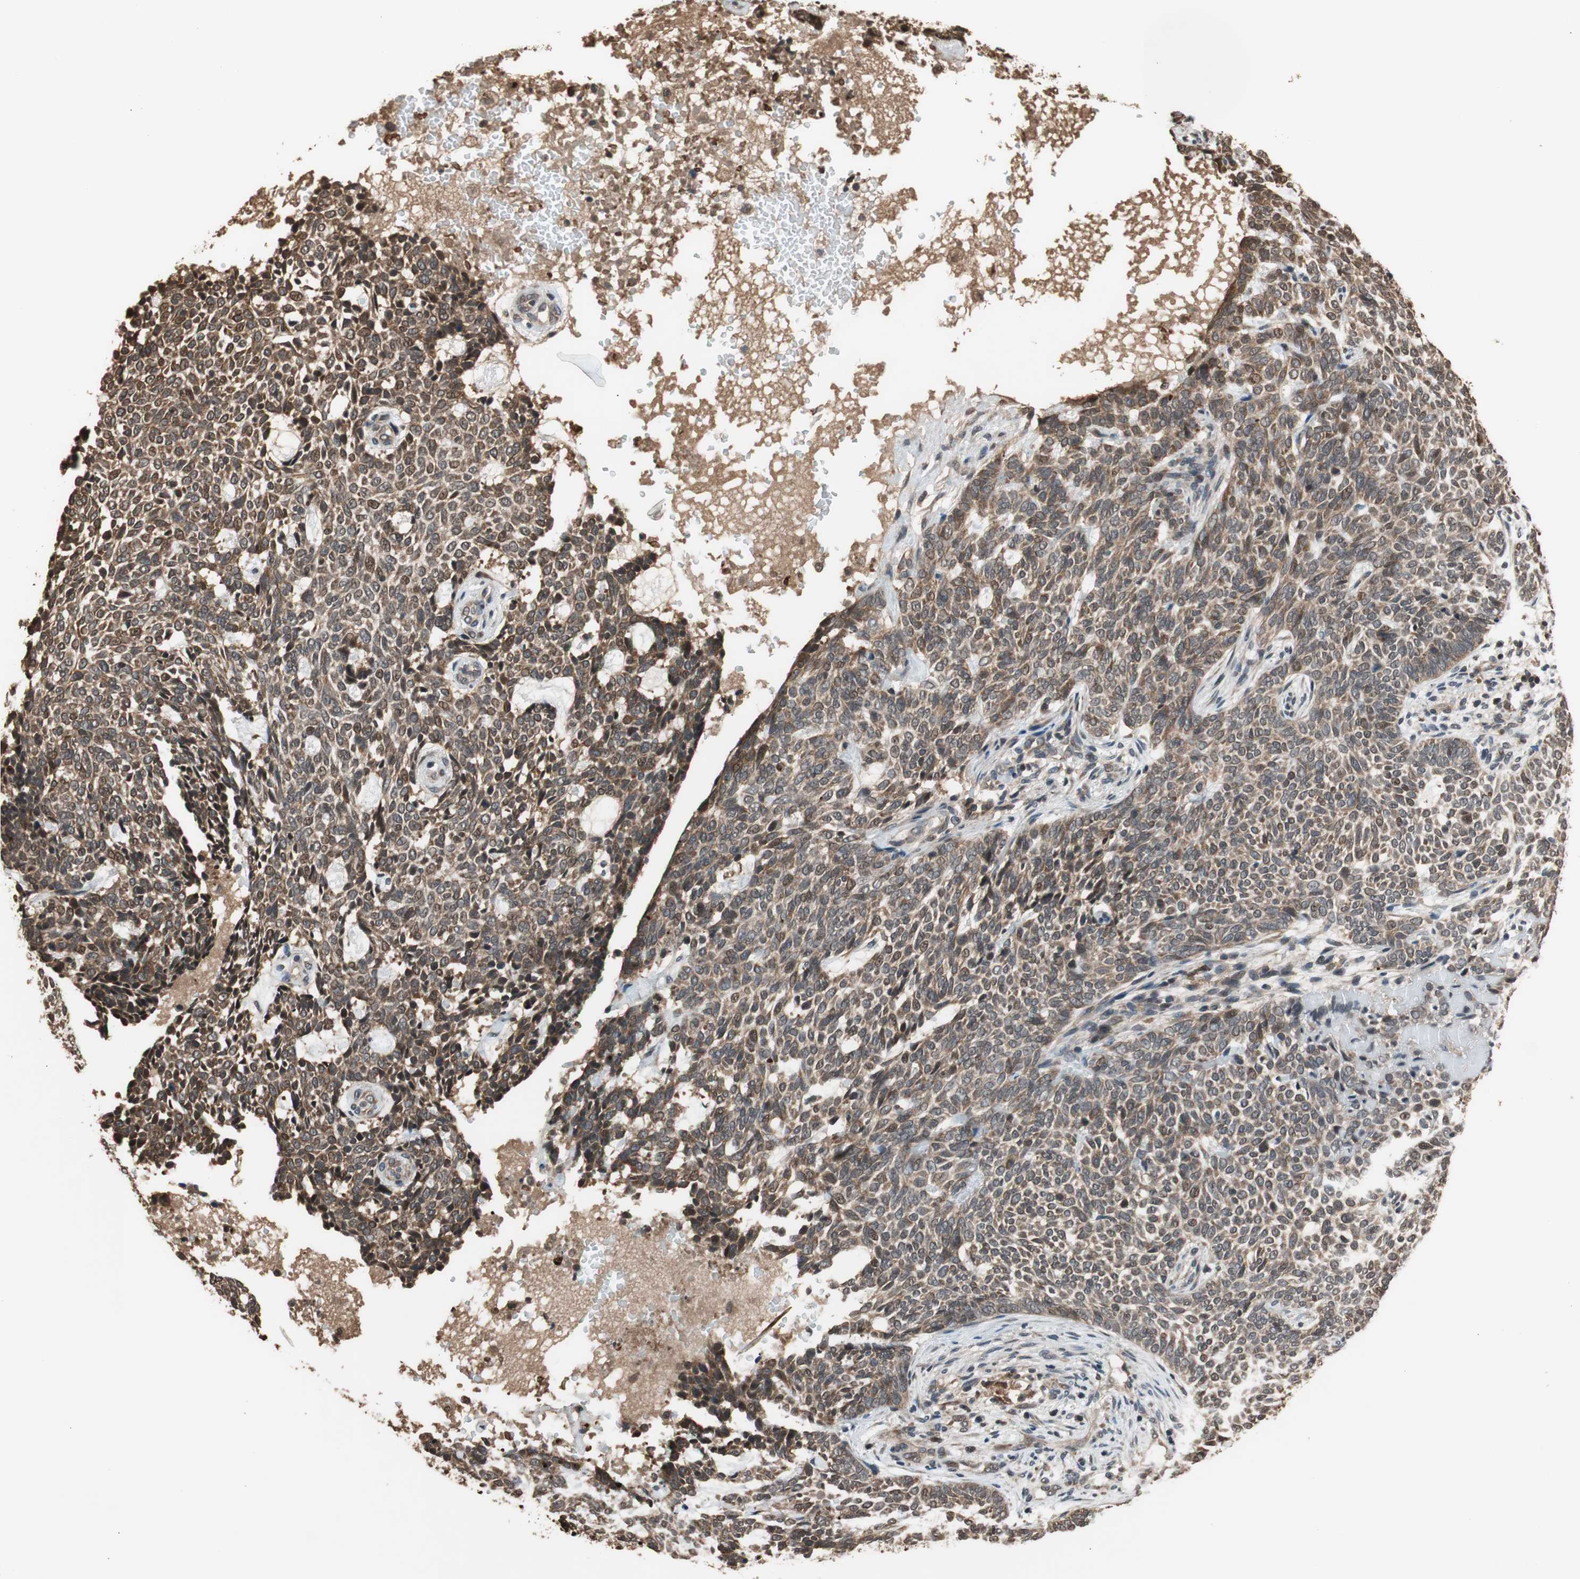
{"staining": {"intensity": "moderate", "quantity": ">75%", "location": "cytoplasmic/membranous"}, "tissue": "skin cancer", "cell_type": "Tumor cells", "image_type": "cancer", "snomed": [{"axis": "morphology", "description": "Basal cell carcinoma"}, {"axis": "topography", "description": "Skin"}], "caption": "Immunohistochemical staining of basal cell carcinoma (skin) demonstrates medium levels of moderate cytoplasmic/membranous expression in about >75% of tumor cells.", "gene": "TMEM230", "patient": {"sex": "male", "age": 87}}